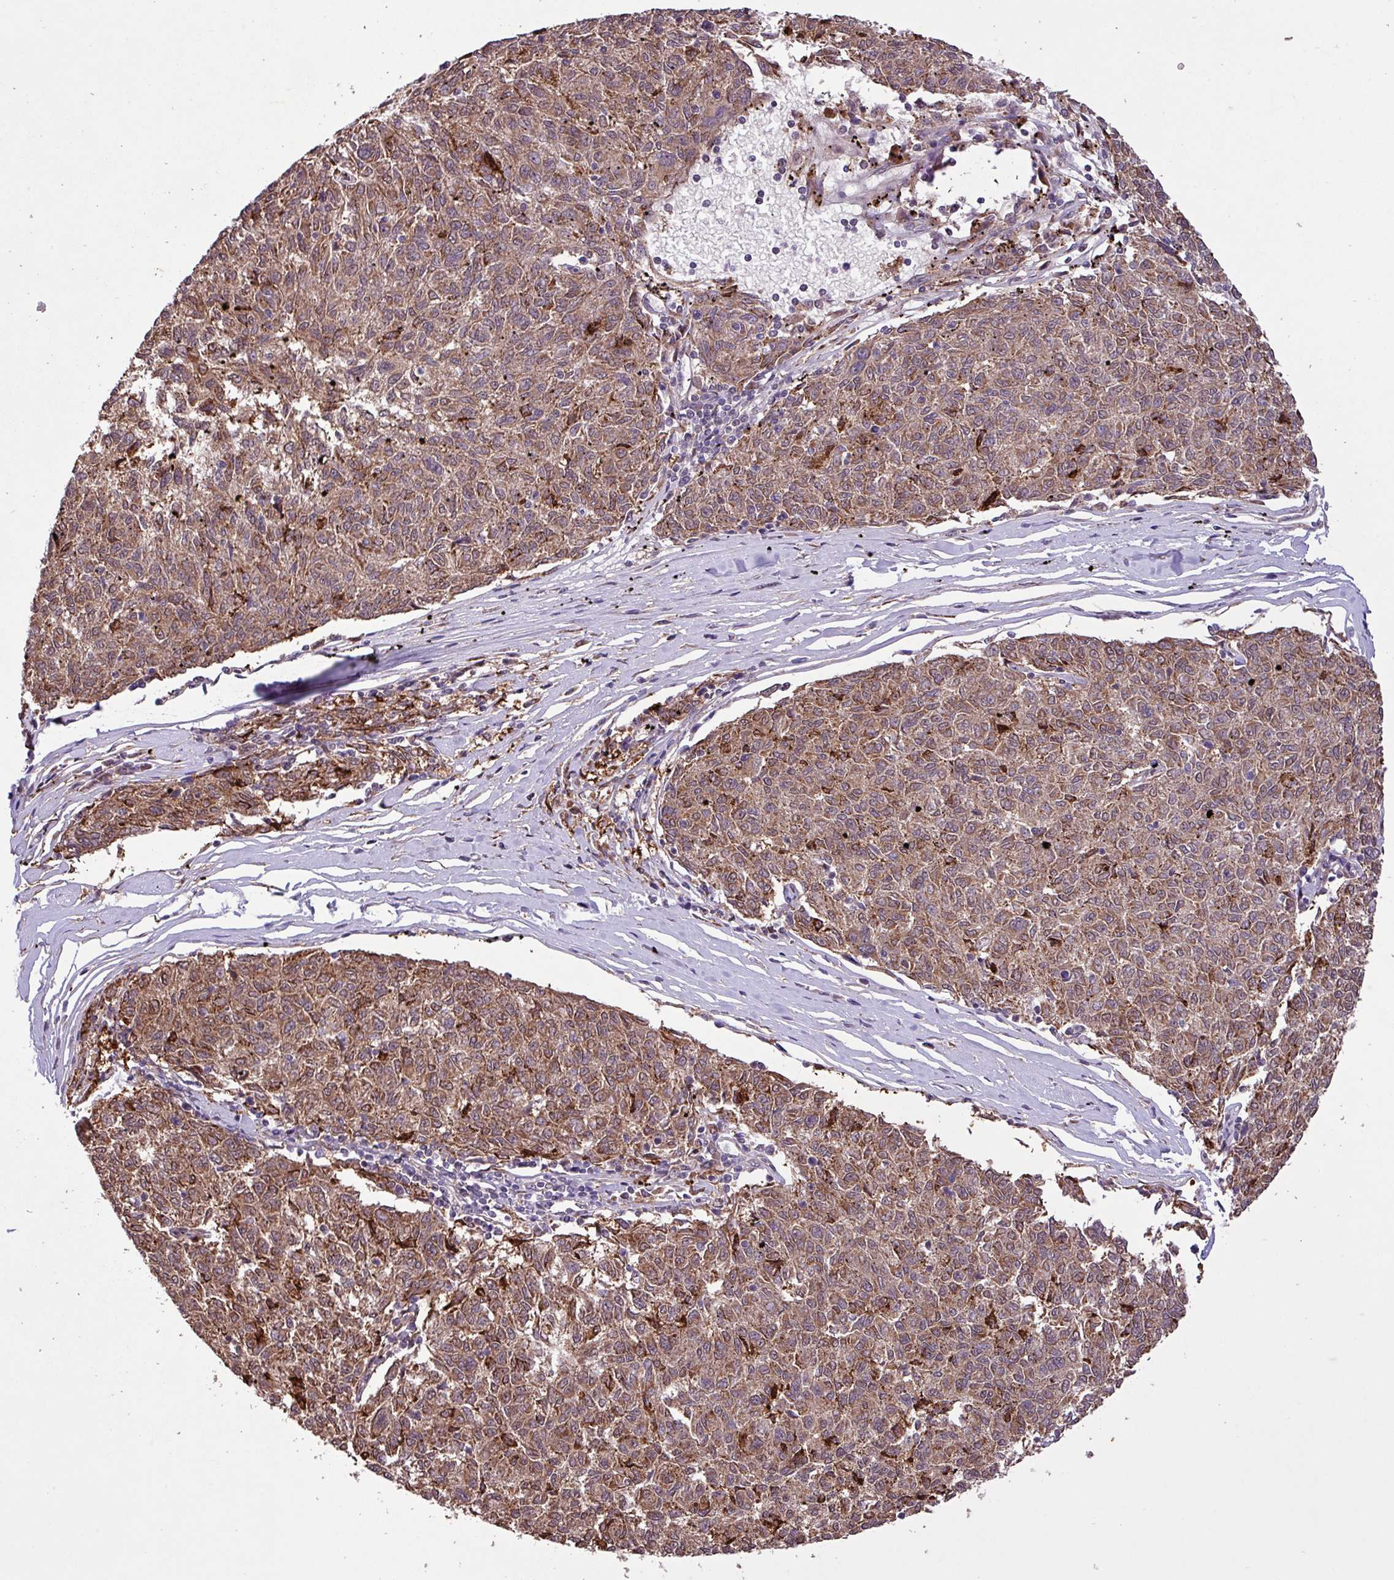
{"staining": {"intensity": "weak", "quantity": ">75%", "location": "cytoplasmic/membranous"}, "tissue": "melanoma", "cell_type": "Tumor cells", "image_type": "cancer", "snomed": [{"axis": "morphology", "description": "Malignant melanoma, NOS"}, {"axis": "topography", "description": "Skin"}], "caption": "This micrograph shows immunohistochemistry (IHC) staining of human melanoma, with low weak cytoplasmic/membranous positivity in approximately >75% of tumor cells.", "gene": "RPP25L", "patient": {"sex": "female", "age": 72}}